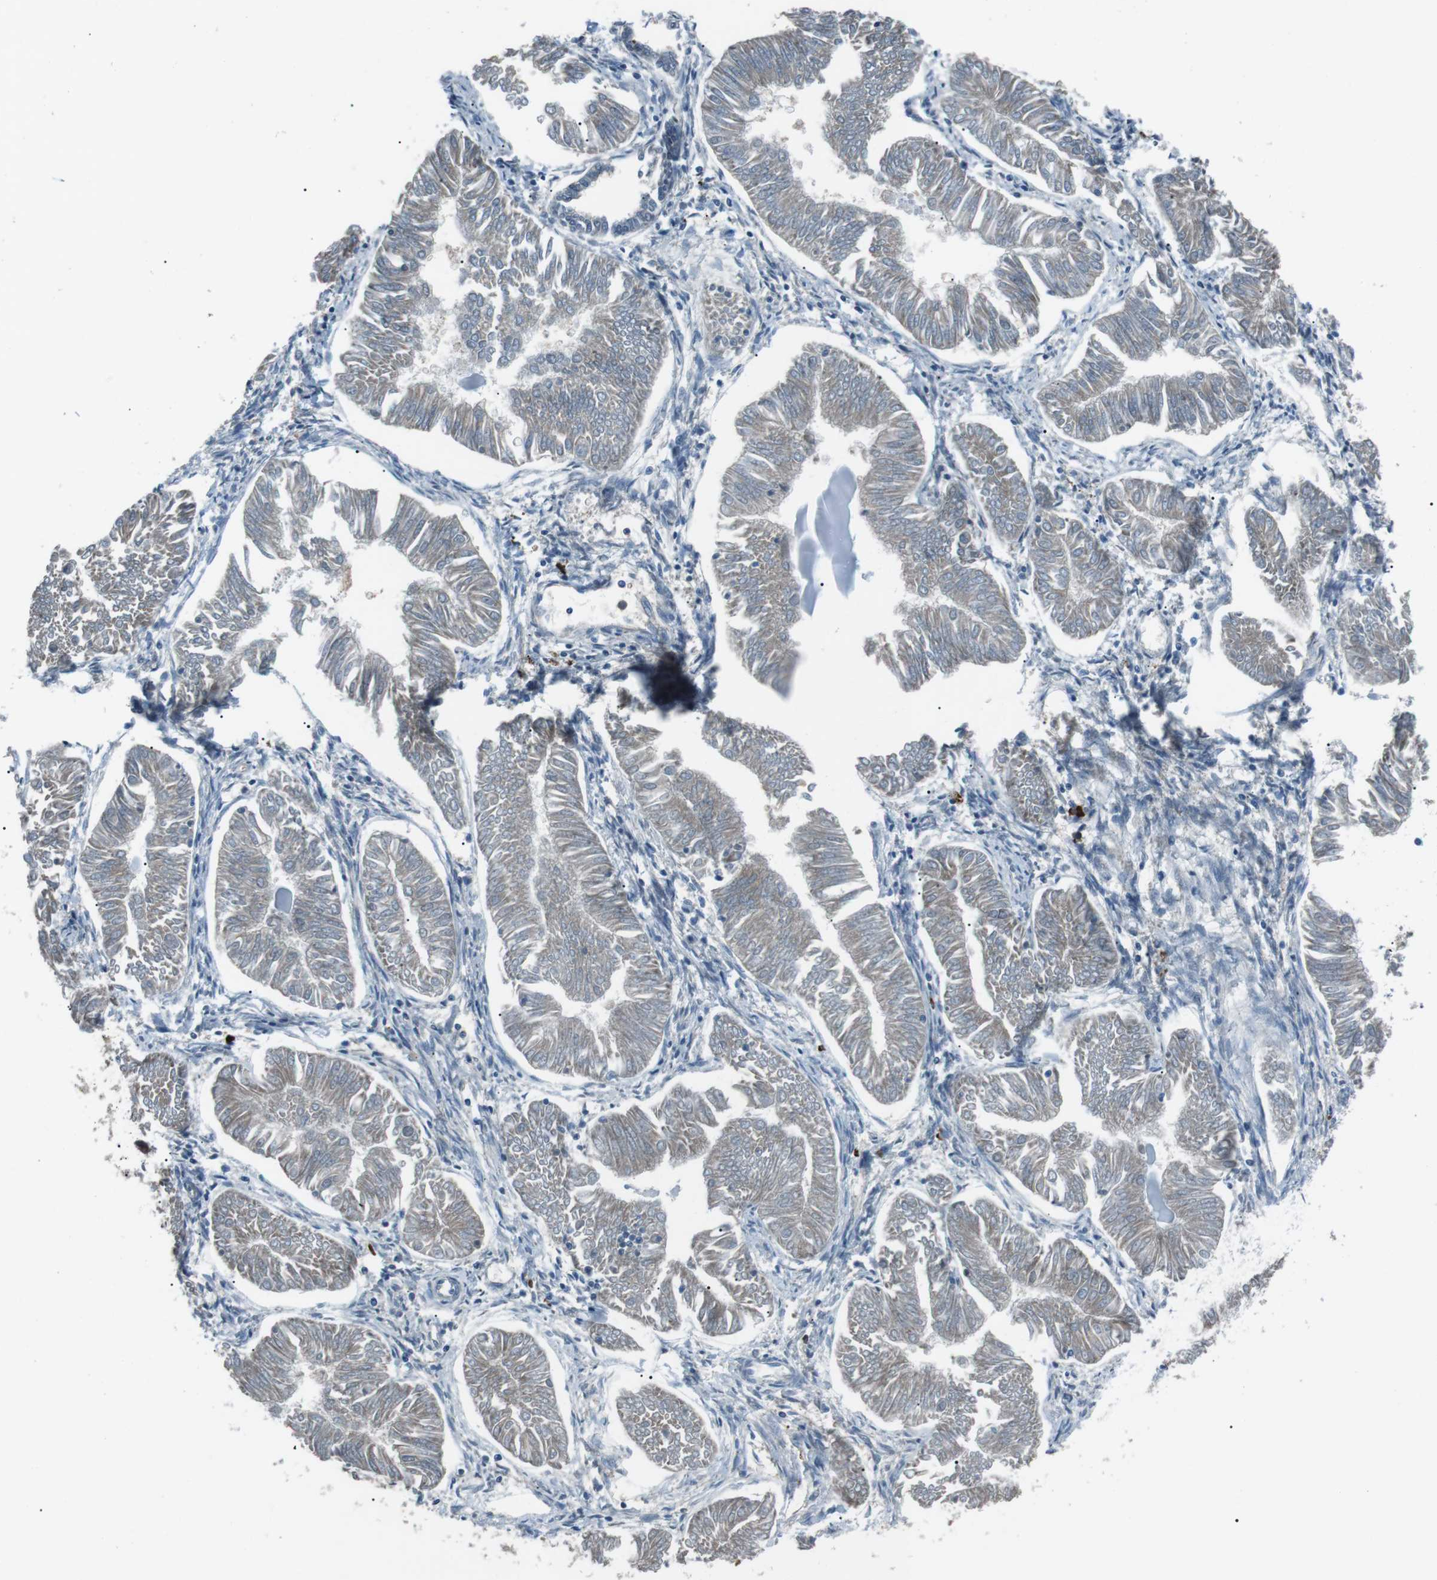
{"staining": {"intensity": "negative", "quantity": "none", "location": "none"}, "tissue": "endometrial cancer", "cell_type": "Tumor cells", "image_type": "cancer", "snomed": [{"axis": "morphology", "description": "Adenocarcinoma, NOS"}, {"axis": "topography", "description": "Endometrium"}], "caption": "Image shows no significant protein positivity in tumor cells of endometrial cancer (adenocarcinoma).", "gene": "LRIG2", "patient": {"sex": "female", "age": 53}}